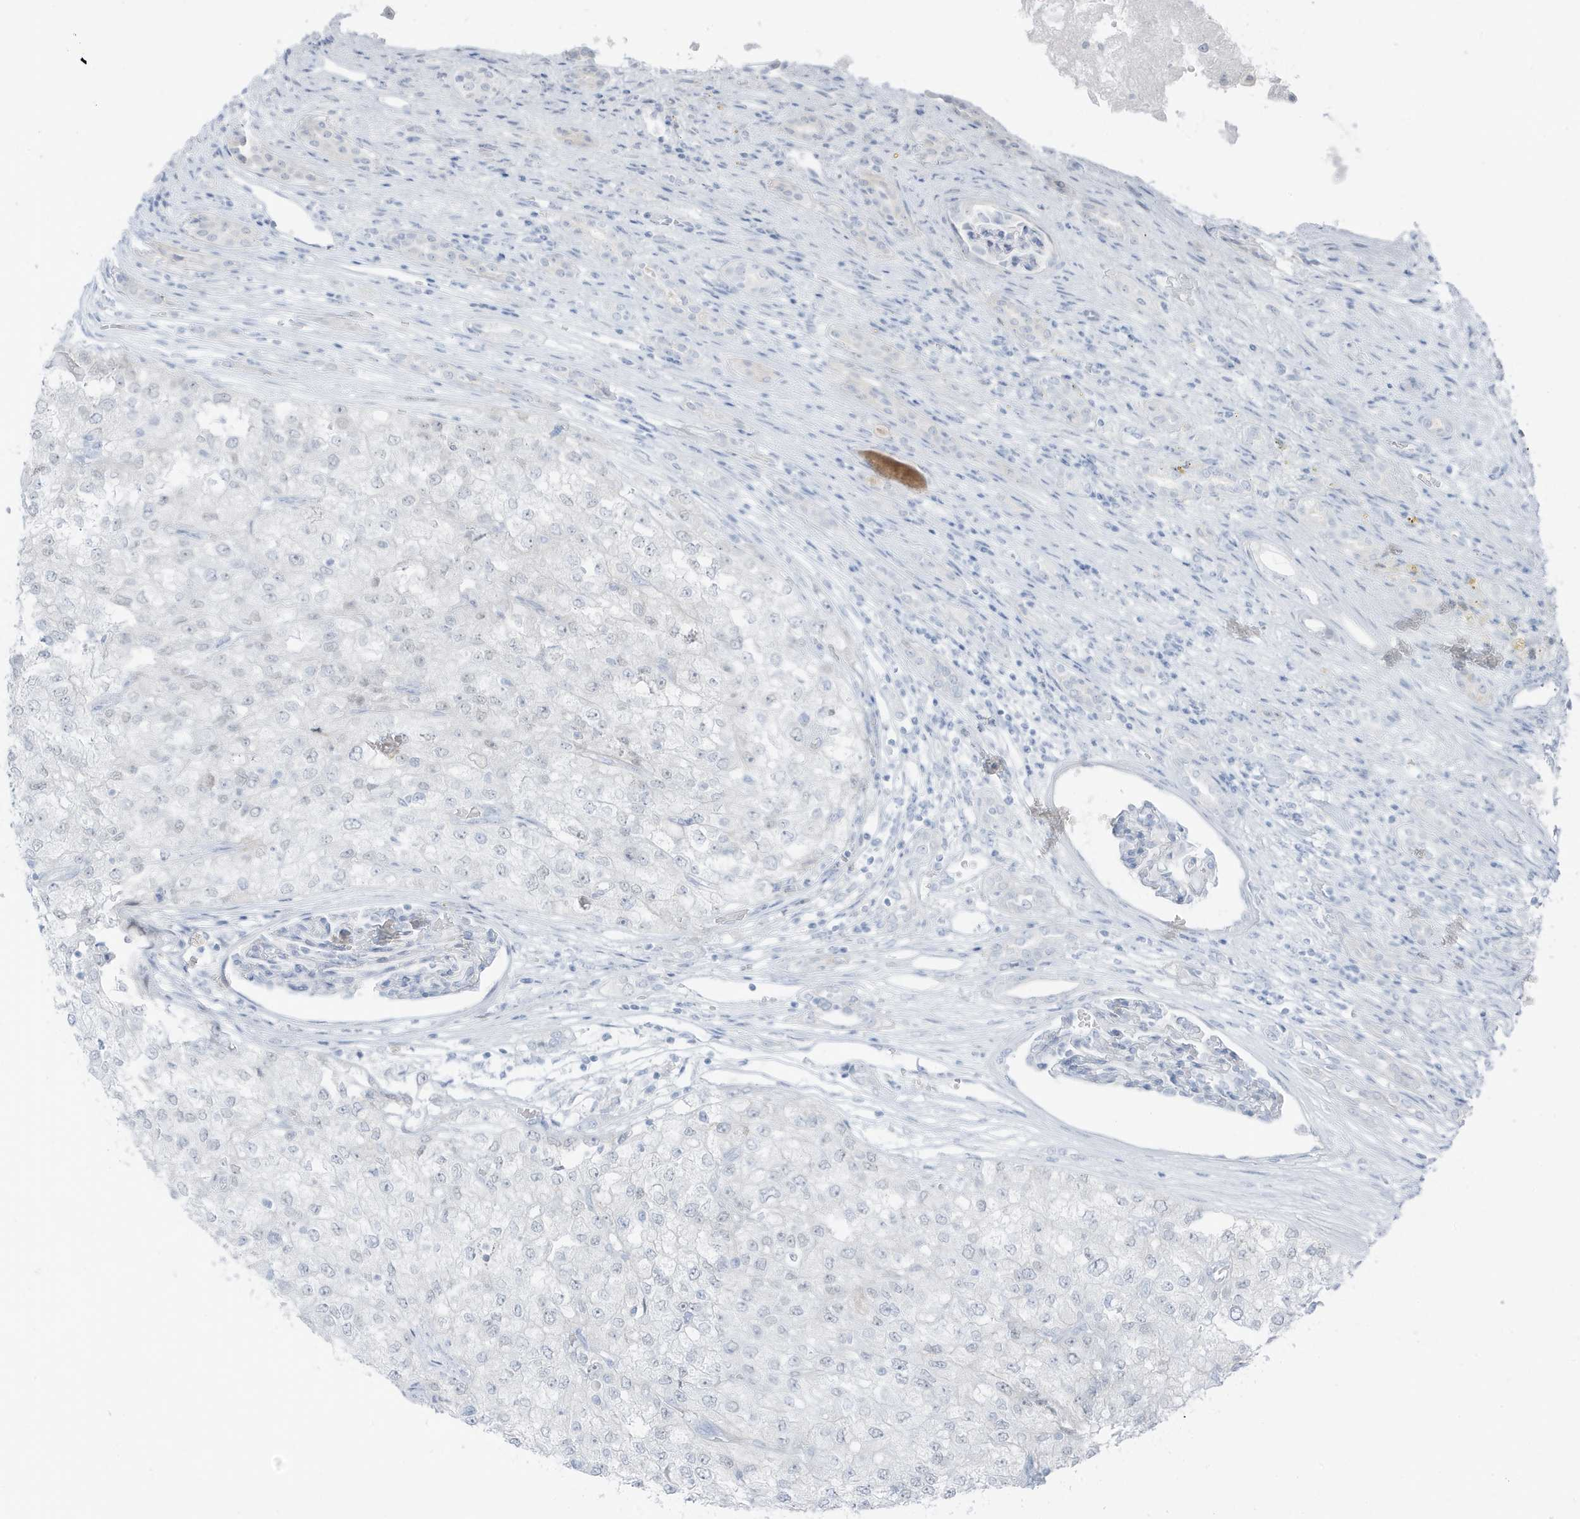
{"staining": {"intensity": "negative", "quantity": "none", "location": "none"}, "tissue": "renal cancer", "cell_type": "Tumor cells", "image_type": "cancer", "snomed": [{"axis": "morphology", "description": "Adenocarcinoma, NOS"}, {"axis": "topography", "description": "Kidney"}], "caption": "There is no significant staining in tumor cells of renal adenocarcinoma.", "gene": "ZFP64", "patient": {"sex": "female", "age": 54}}